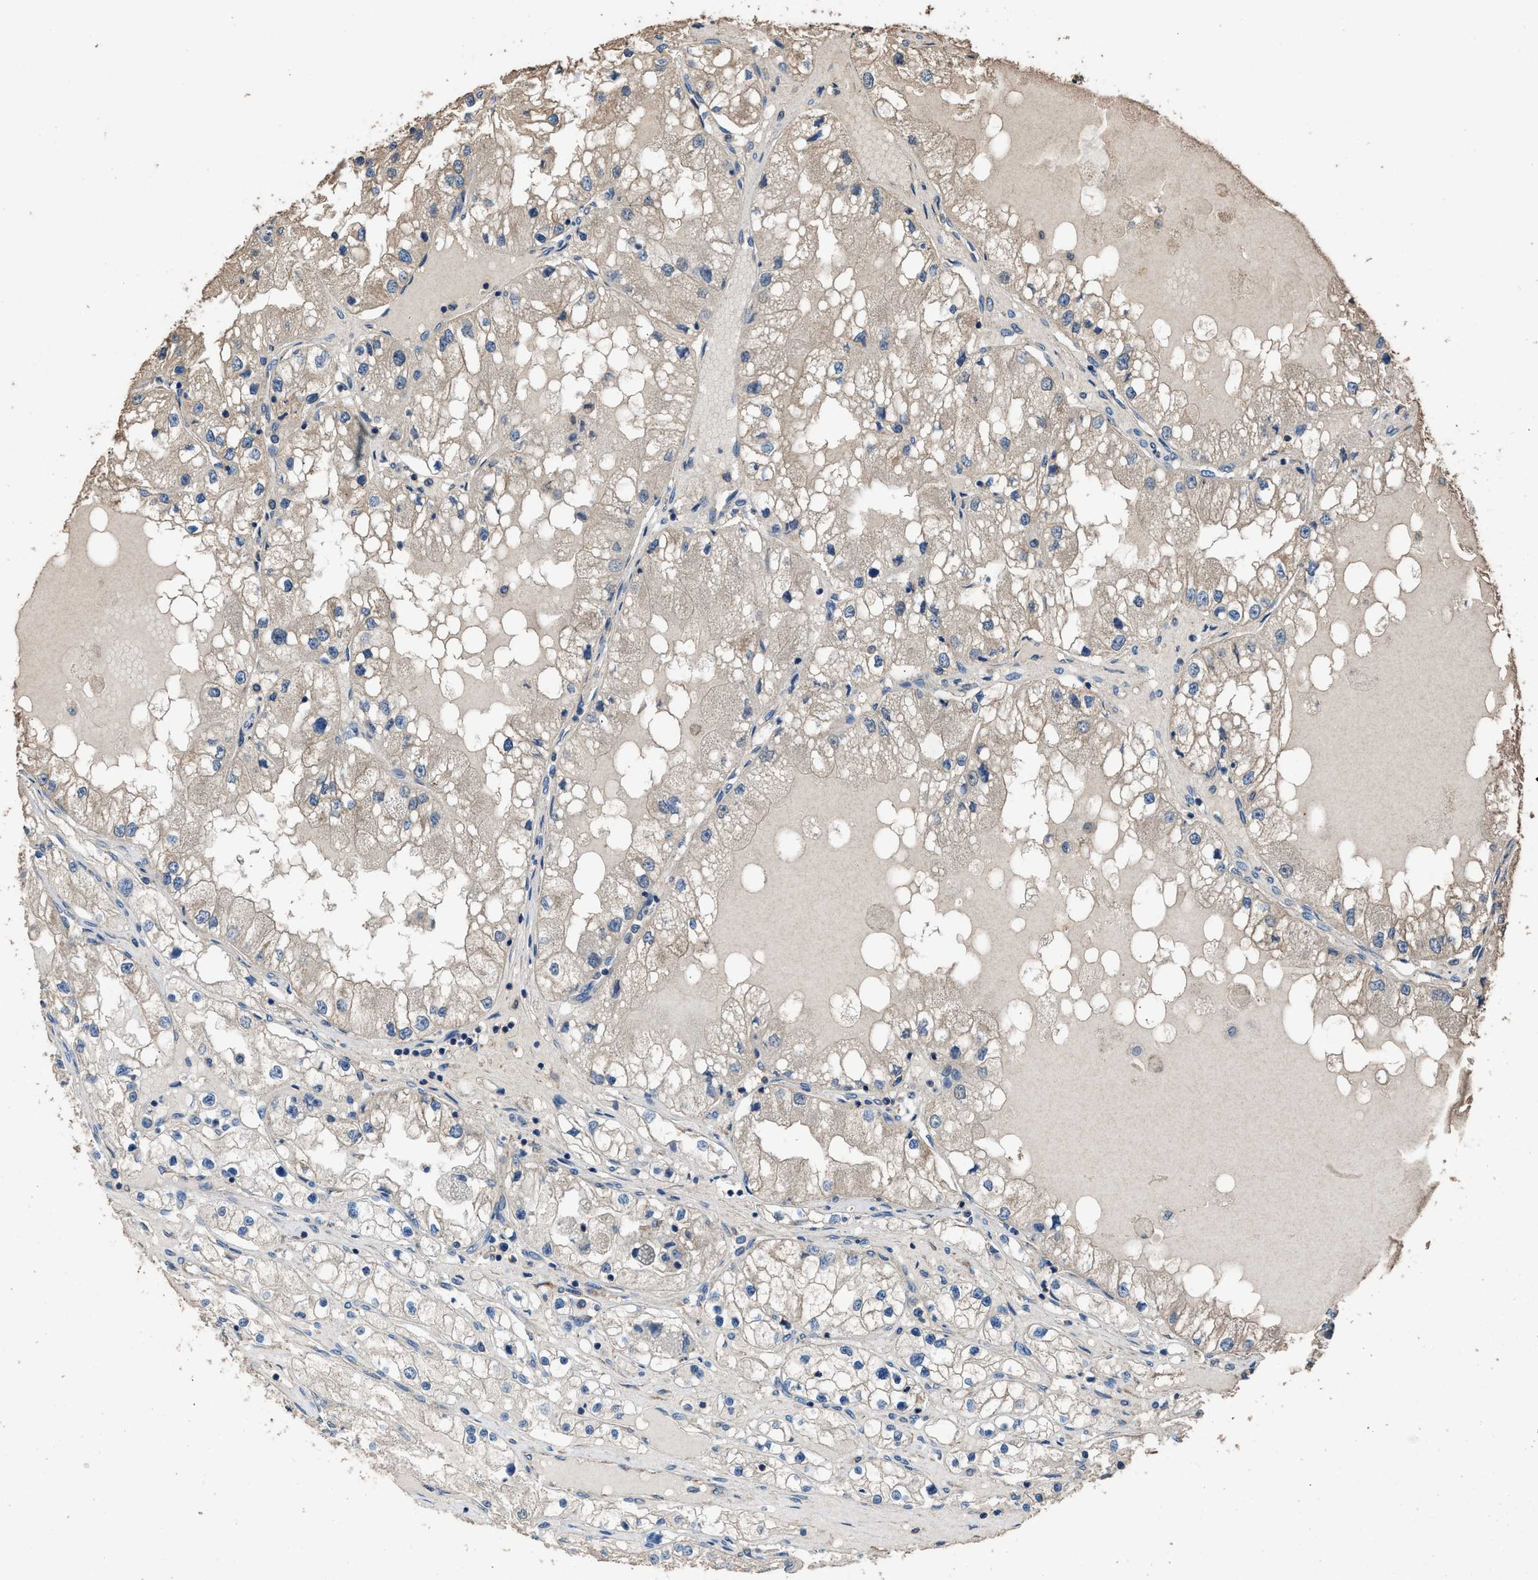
{"staining": {"intensity": "negative", "quantity": "none", "location": "none"}, "tissue": "renal cancer", "cell_type": "Tumor cells", "image_type": "cancer", "snomed": [{"axis": "morphology", "description": "Adenocarcinoma, NOS"}, {"axis": "topography", "description": "Kidney"}], "caption": "An image of human adenocarcinoma (renal) is negative for staining in tumor cells.", "gene": "ITSN1", "patient": {"sex": "male", "age": 68}}